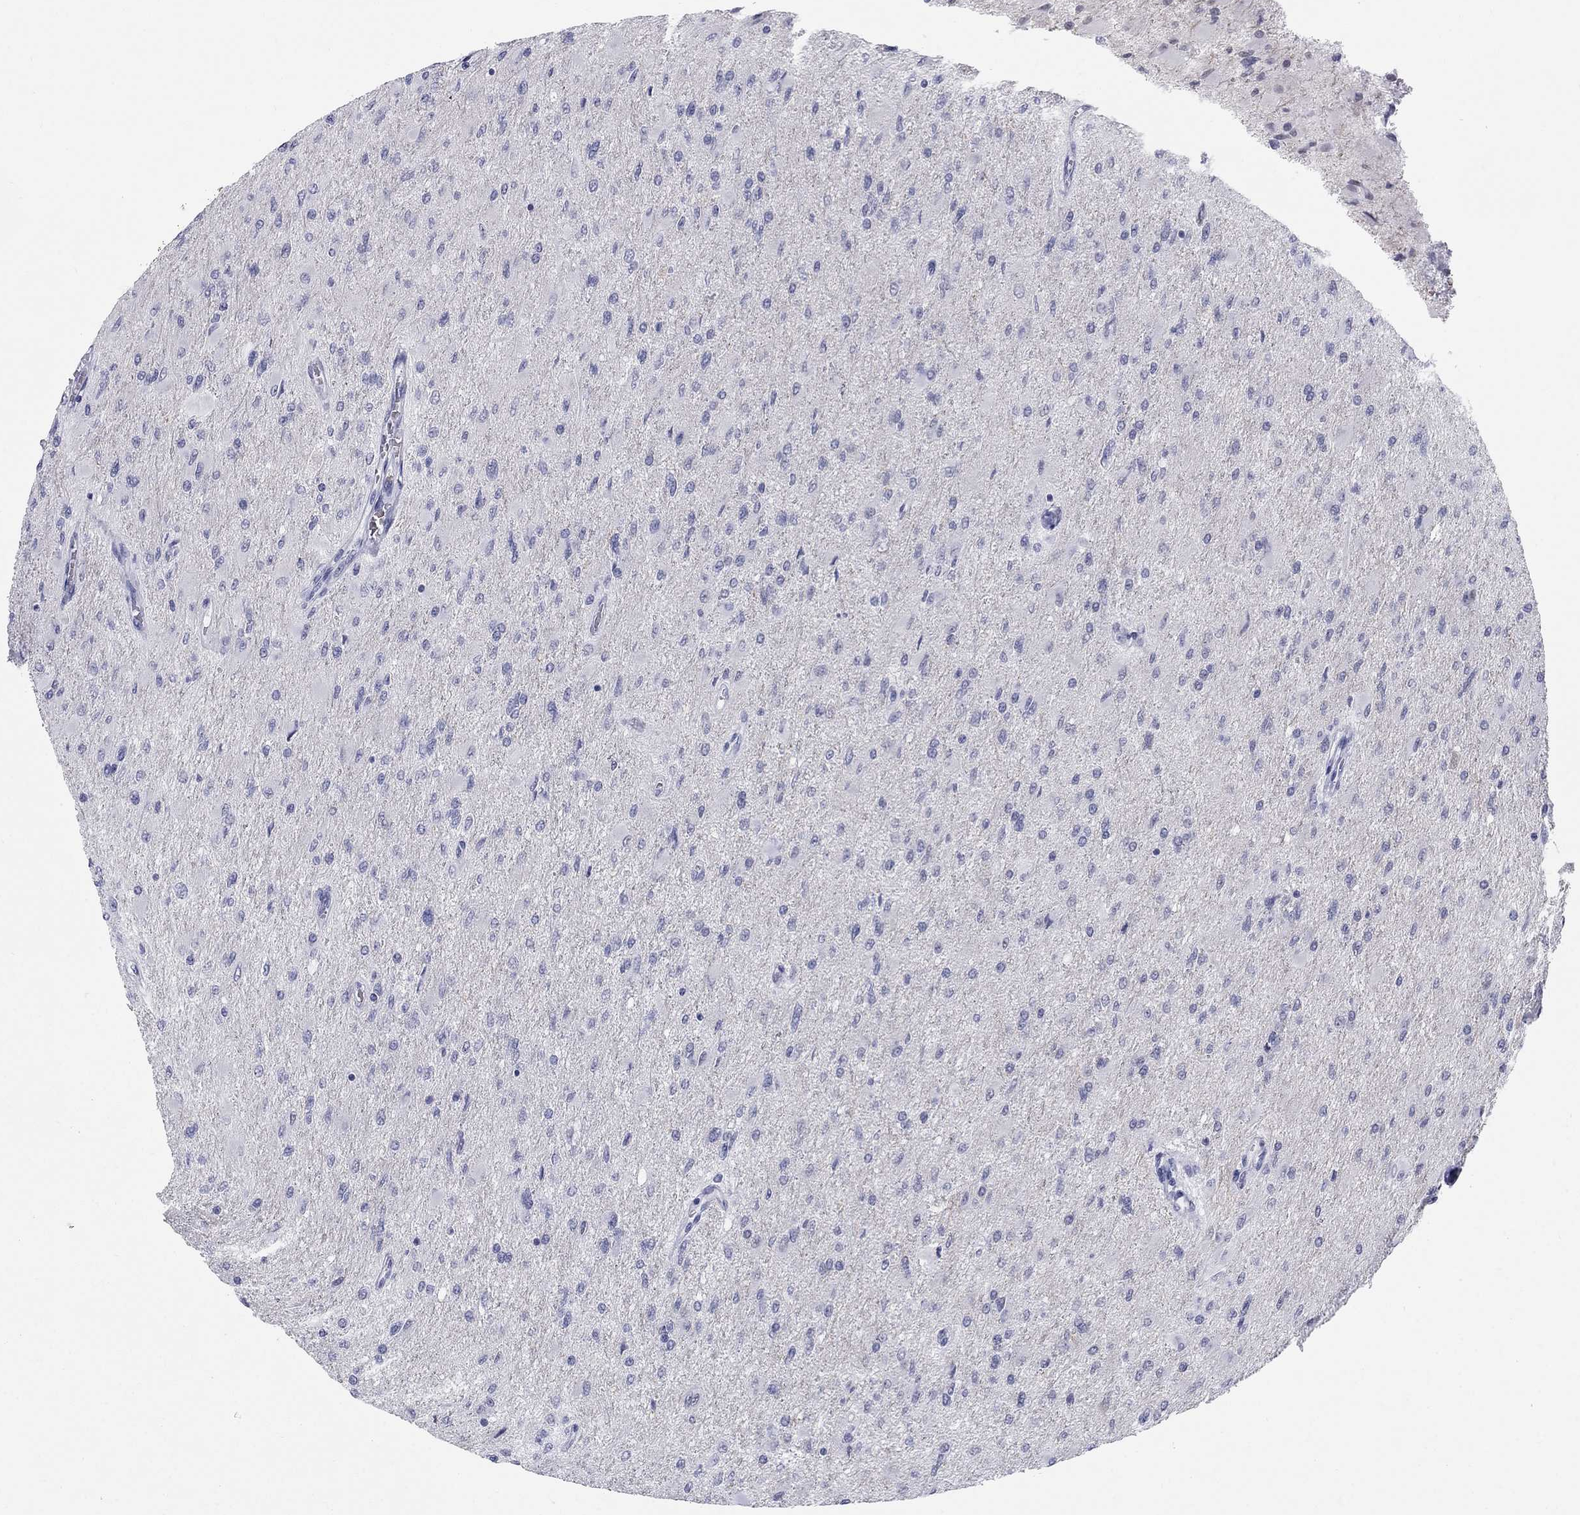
{"staining": {"intensity": "negative", "quantity": "none", "location": "none"}, "tissue": "glioma", "cell_type": "Tumor cells", "image_type": "cancer", "snomed": [{"axis": "morphology", "description": "Glioma, malignant, High grade"}, {"axis": "topography", "description": "Cerebral cortex"}], "caption": "The photomicrograph demonstrates no staining of tumor cells in glioma. The staining was performed using DAB (3,3'-diaminobenzidine) to visualize the protein expression in brown, while the nuclei were stained in blue with hematoxylin (Magnification: 20x).", "gene": "DMTN", "patient": {"sex": "female", "age": 36}}